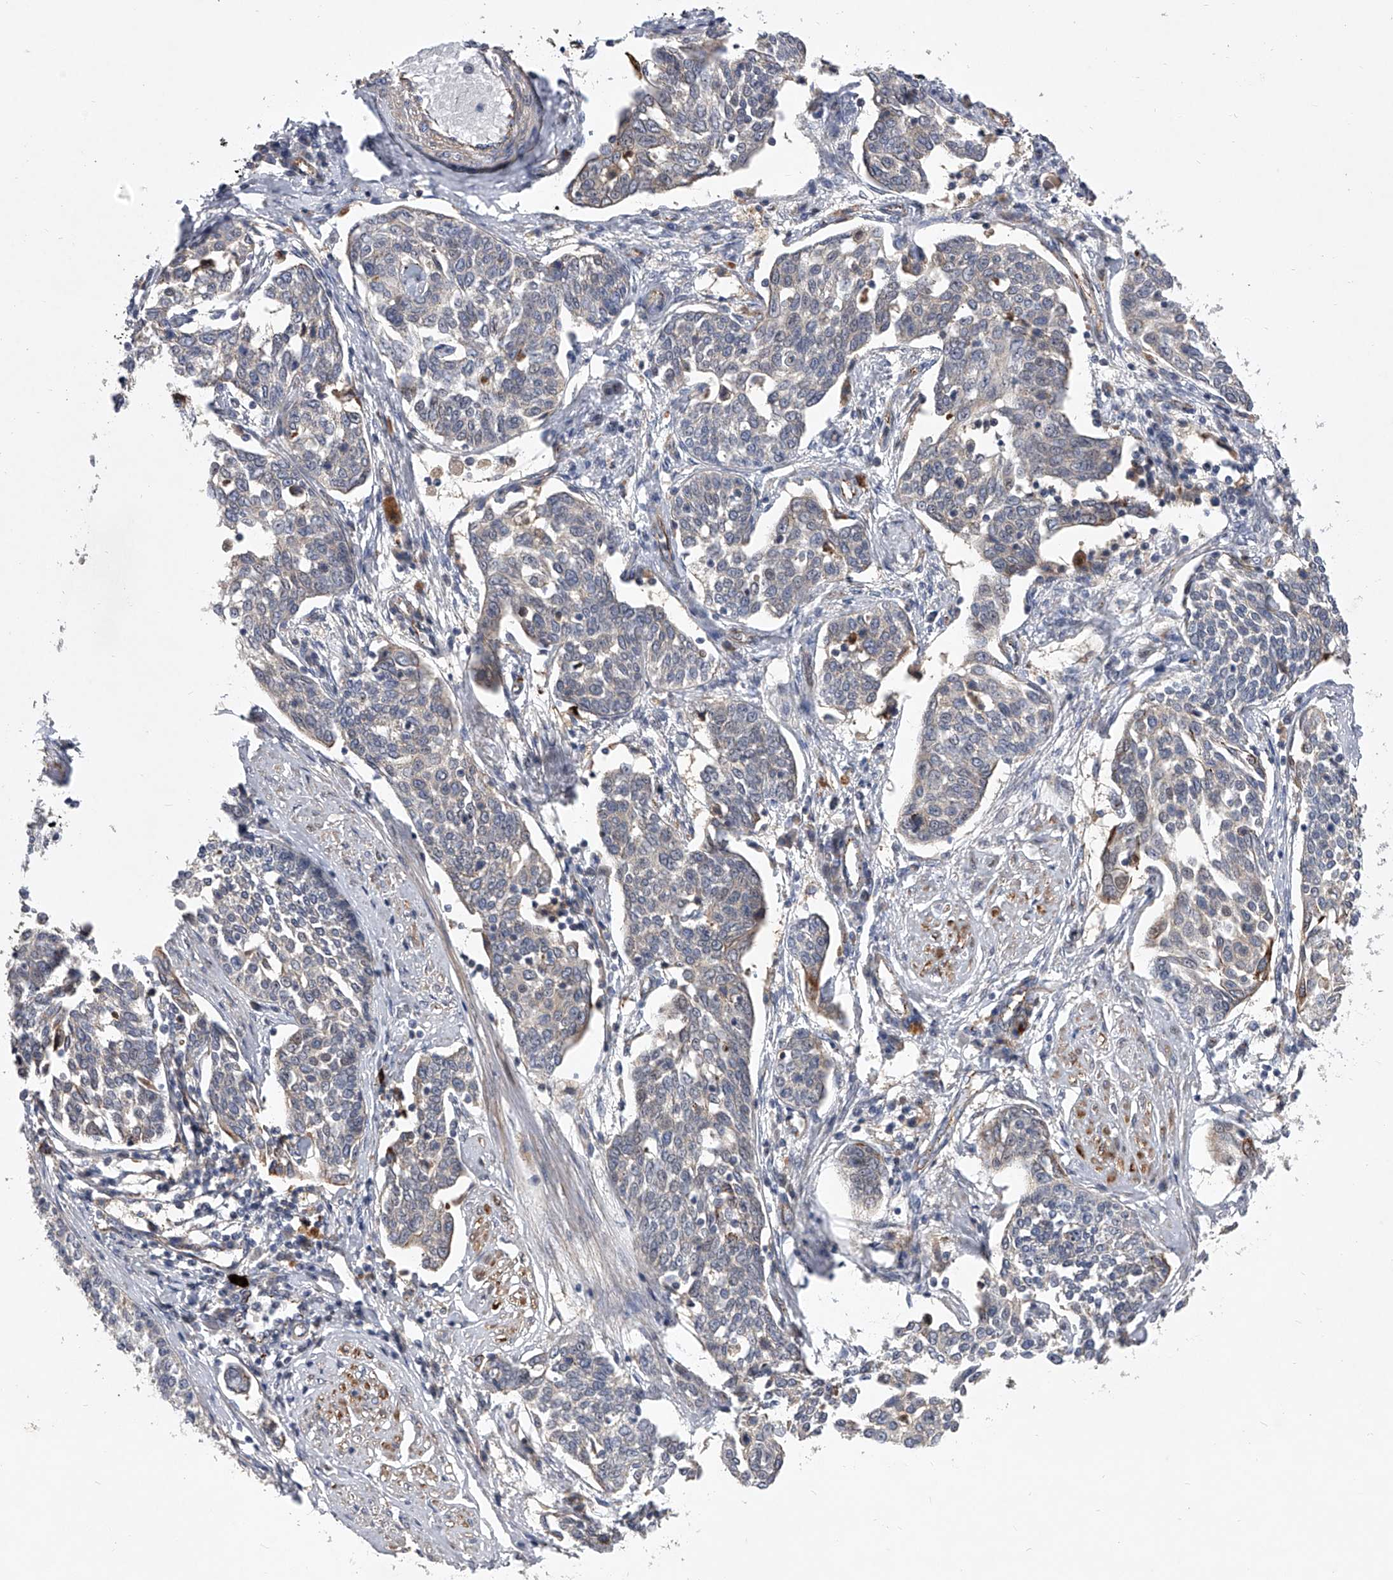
{"staining": {"intensity": "negative", "quantity": "none", "location": "none"}, "tissue": "cervical cancer", "cell_type": "Tumor cells", "image_type": "cancer", "snomed": [{"axis": "morphology", "description": "Squamous cell carcinoma, NOS"}, {"axis": "topography", "description": "Cervix"}], "caption": "The immunohistochemistry micrograph has no significant expression in tumor cells of cervical cancer tissue.", "gene": "MINDY4", "patient": {"sex": "female", "age": 34}}